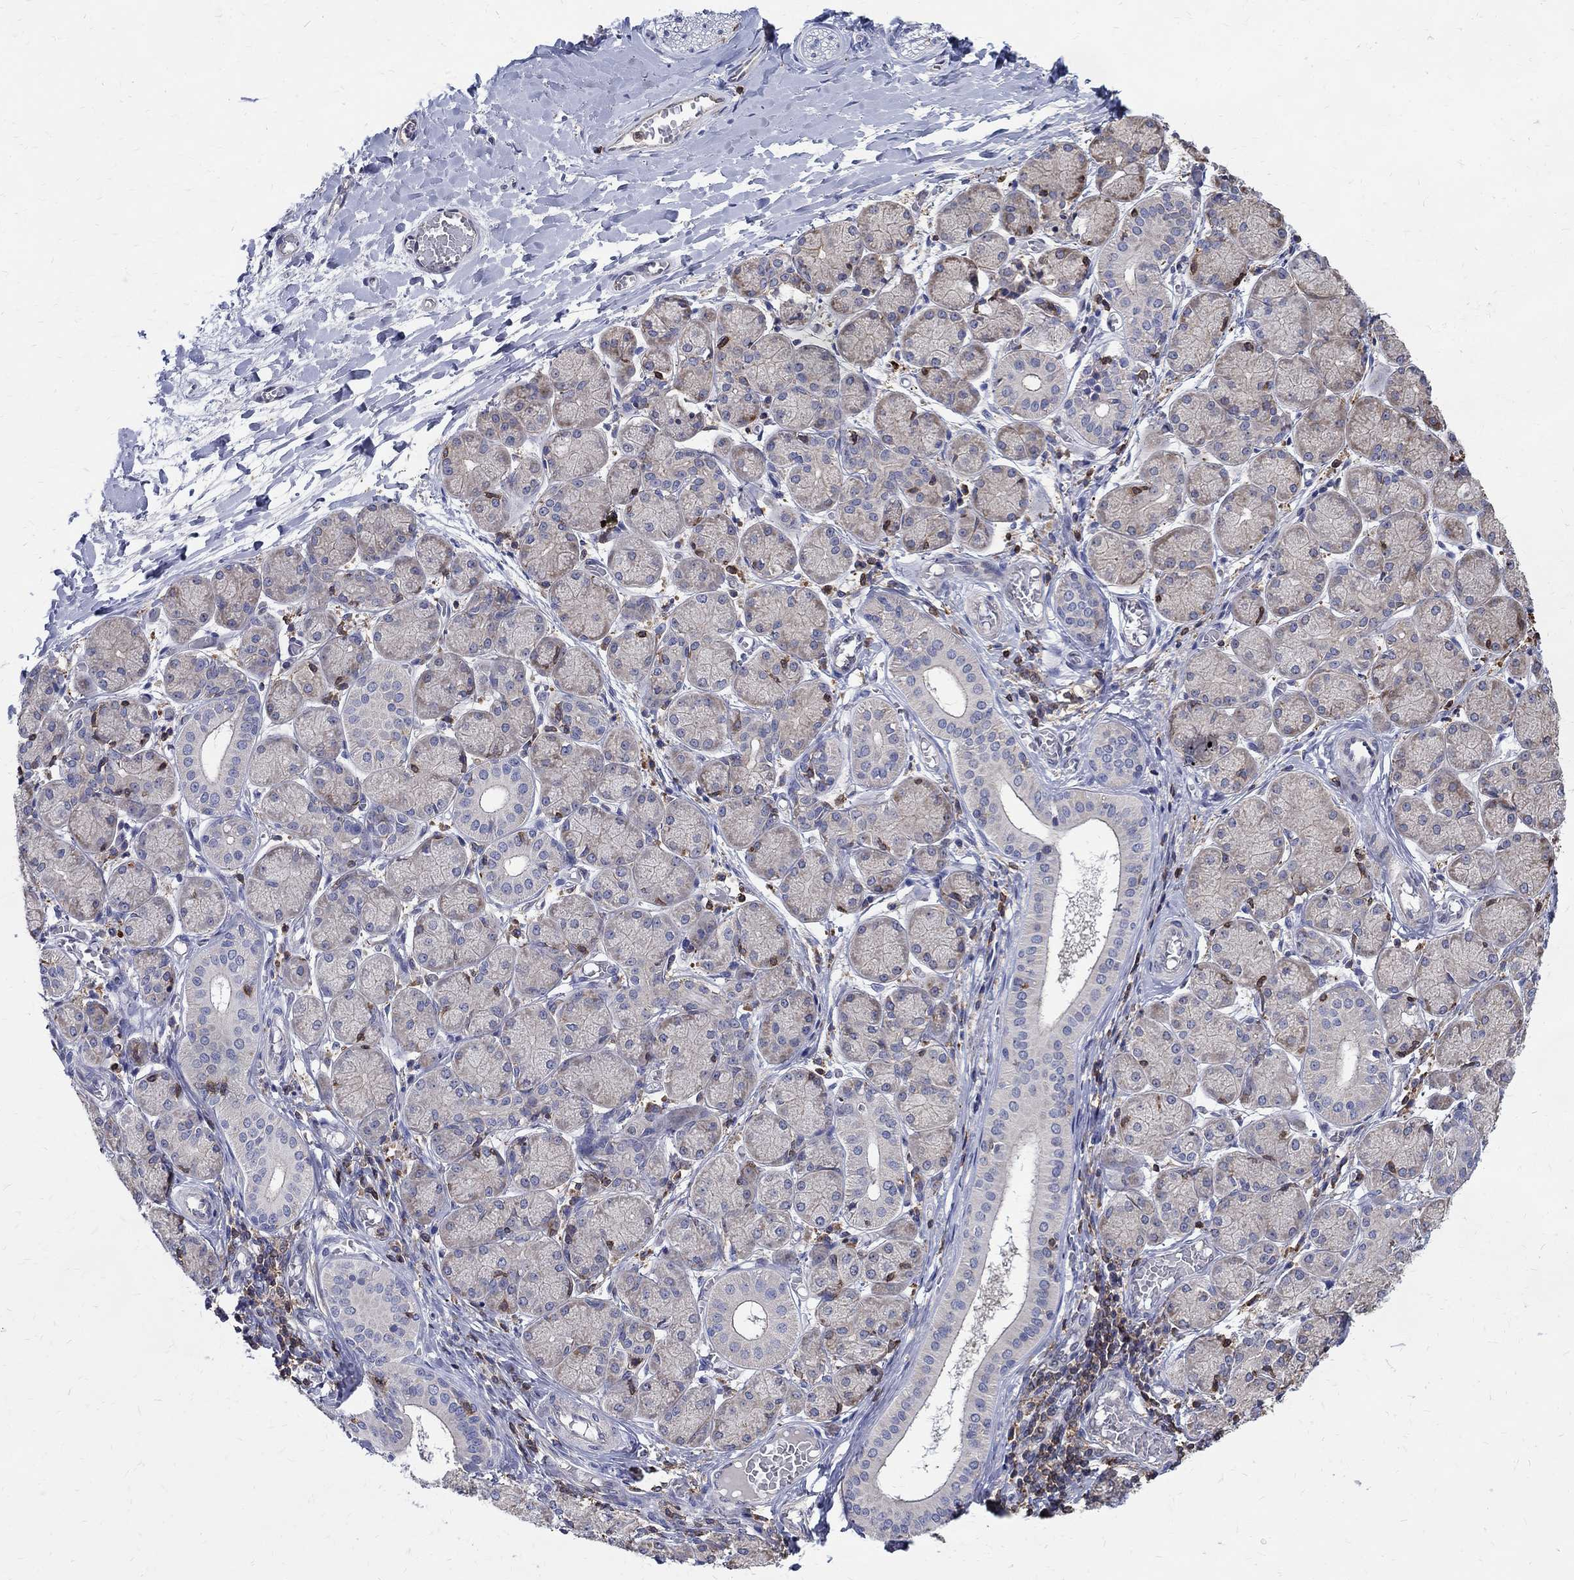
{"staining": {"intensity": "moderate", "quantity": "<25%", "location": "cytoplasmic/membranous"}, "tissue": "salivary gland", "cell_type": "Glandular cells", "image_type": "normal", "snomed": [{"axis": "morphology", "description": "Normal tissue, NOS"}, {"axis": "topography", "description": "Salivary gland"}, {"axis": "topography", "description": "Peripheral nerve tissue"}], "caption": "A high-resolution image shows immunohistochemistry staining of normal salivary gland, which exhibits moderate cytoplasmic/membranous expression in about <25% of glandular cells.", "gene": "AGAP2", "patient": {"sex": "female", "age": 24}}